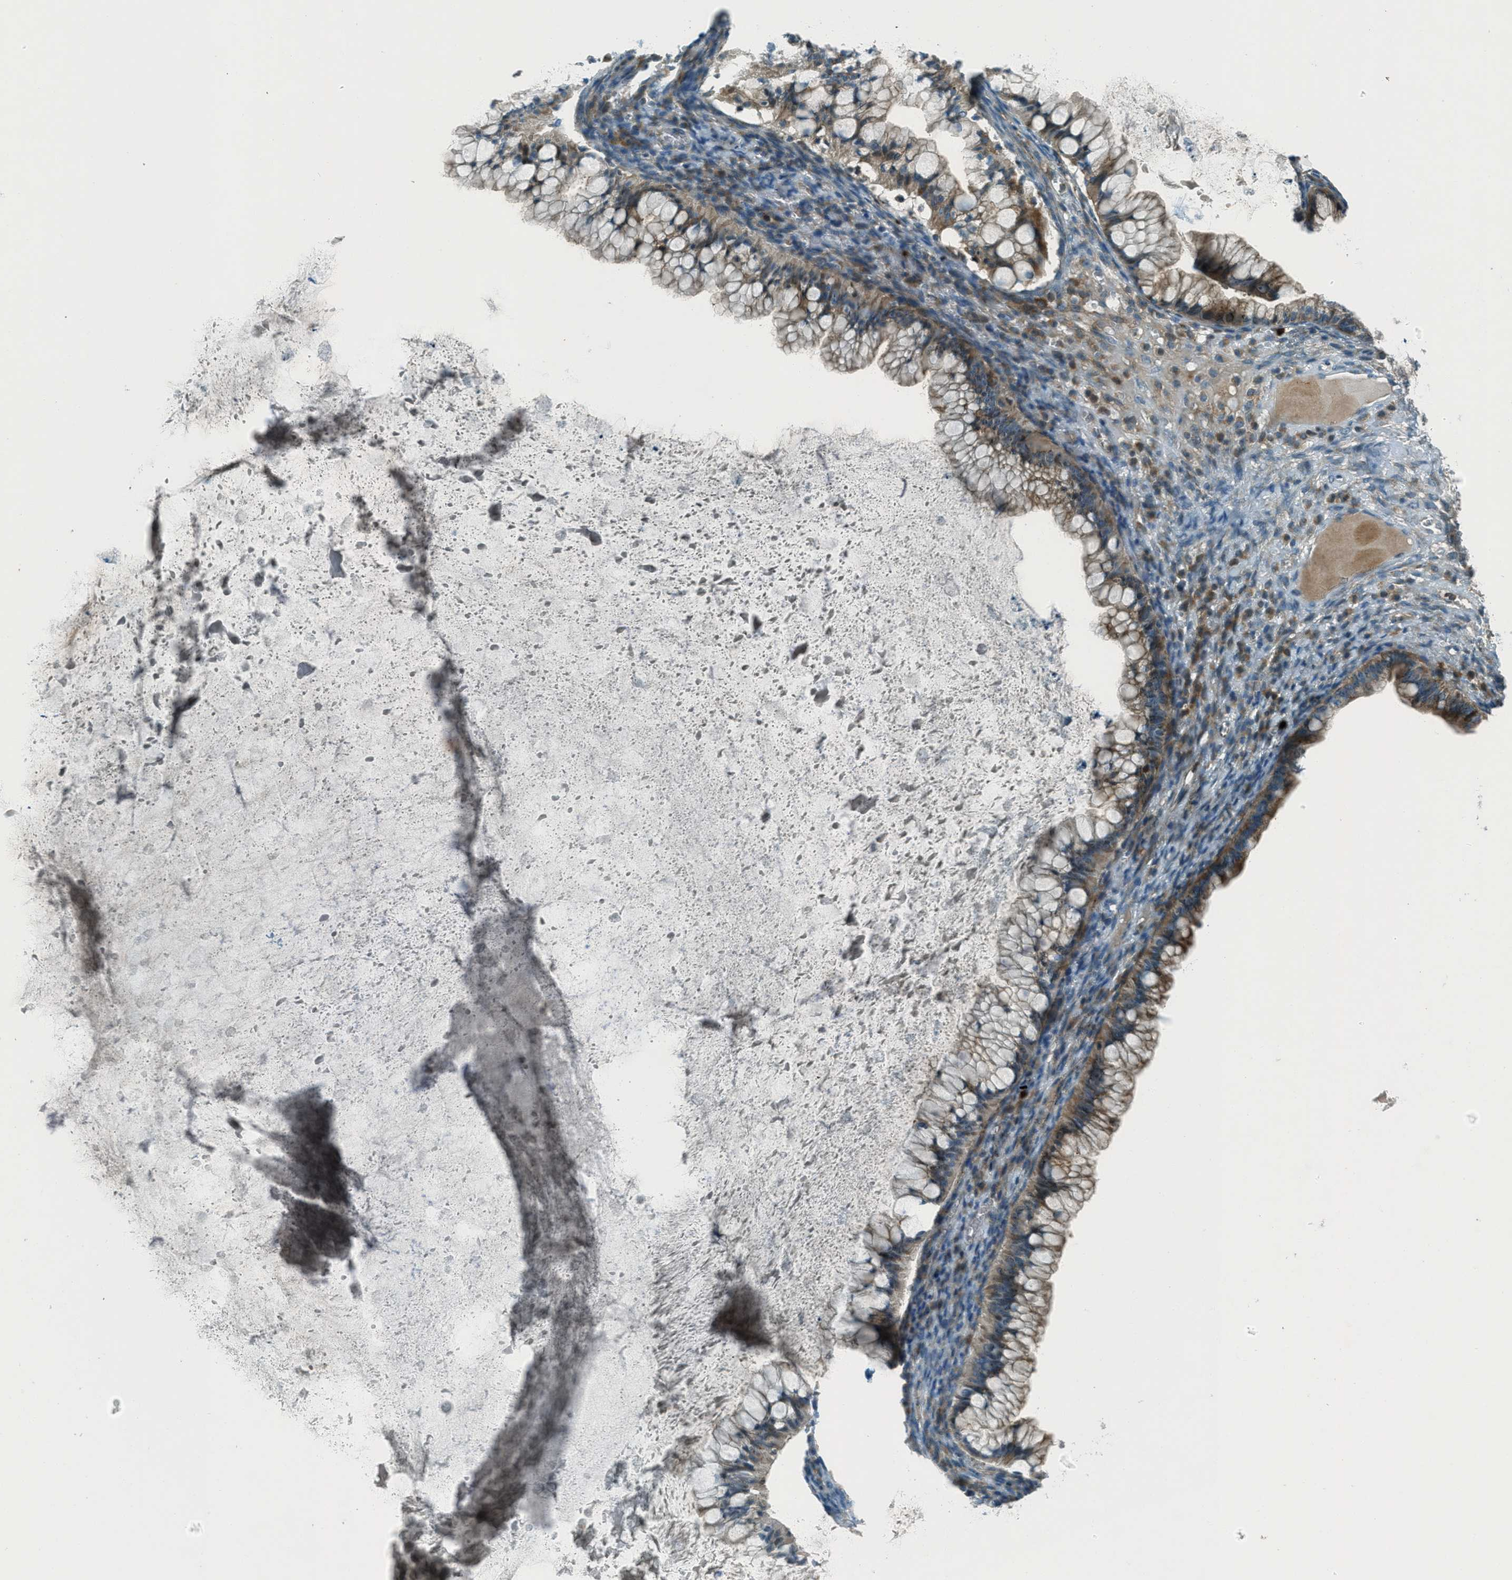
{"staining": {"intensity": "moderate", "quantity": ">75%", "location": "cytoplasmic/membranous"}, "tissue": "ovarian cancer", "cell_type": "Tumor cells", "image_type": "cancer", "snomed": [{"axis": "morphology", "description": "Cystadenocarcinoma, mucinous, NOS"}, {"axis": "topography", "description": "Ovary"}], "caption": "The photomicrograph demonstrates staining of ovarian cancer (mucinous cystadenocarcinoma), revealing moderate cytoplasmic/membranous protein staining (brown color) within tumor cells. Immunohistochemistry stains the protein of interest in brown and the nuclei are stained blue.", "gene": "FAR1", "patient": {"sex": "female", "age": 57}}